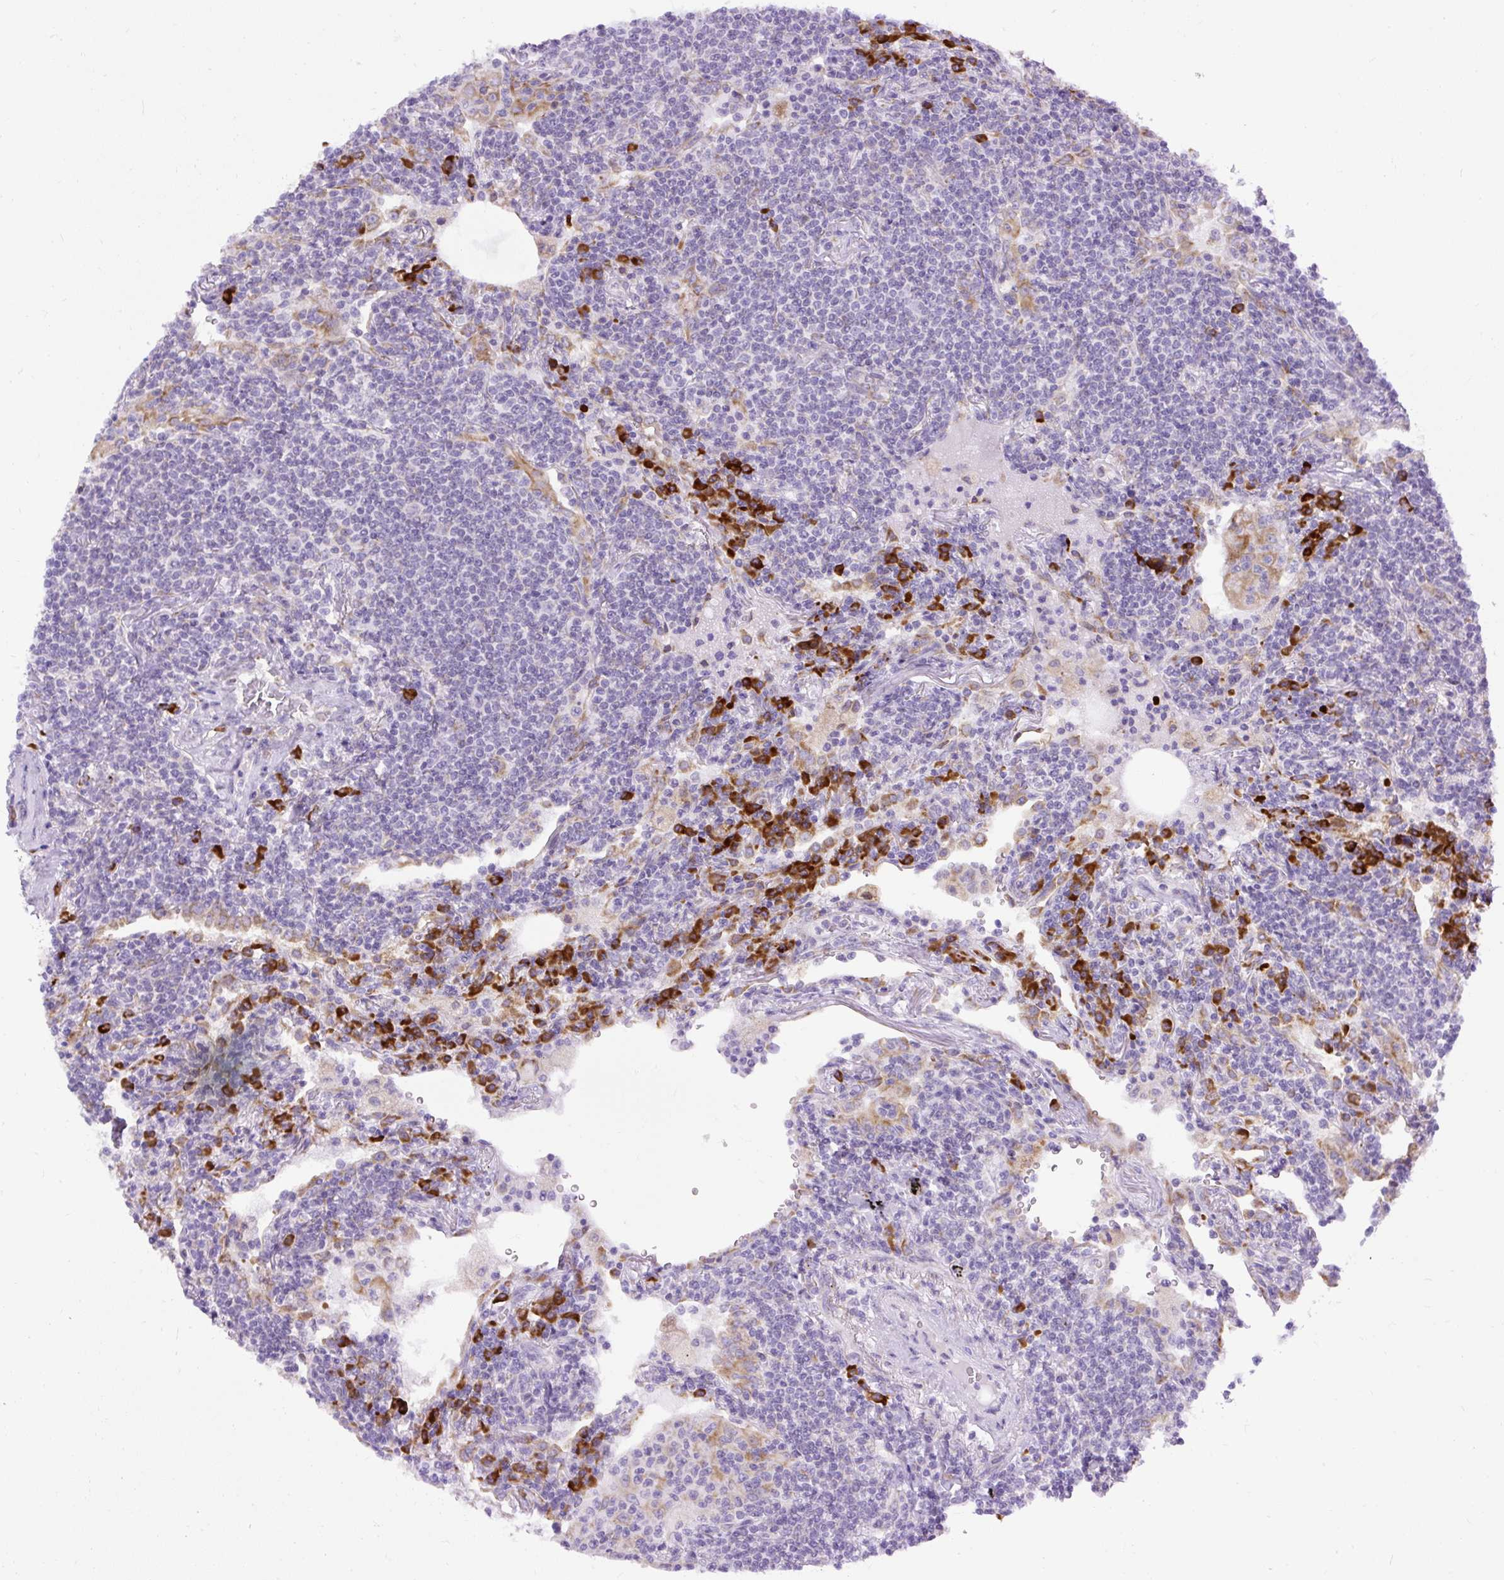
{"staining": {"intensity": "negative", "quantity": "none", "location": "none"}, "tissue": "lymphoma", "cell_type": "Tumor cells", "image_type": "cancer", "snomed": [{"axis": "morphology", "description": "Malignant lymphoma, non-Hodgkin's type, Low grade"}, {"axis": "topography", "description": "Lung"}], "caption": "Immunohistochemistry image of human lymphoma stained for a protein (brown), which displays no staining in tumor cells.", "gene": "DDOST", "patient": {"sex": "female", "age": 71}}